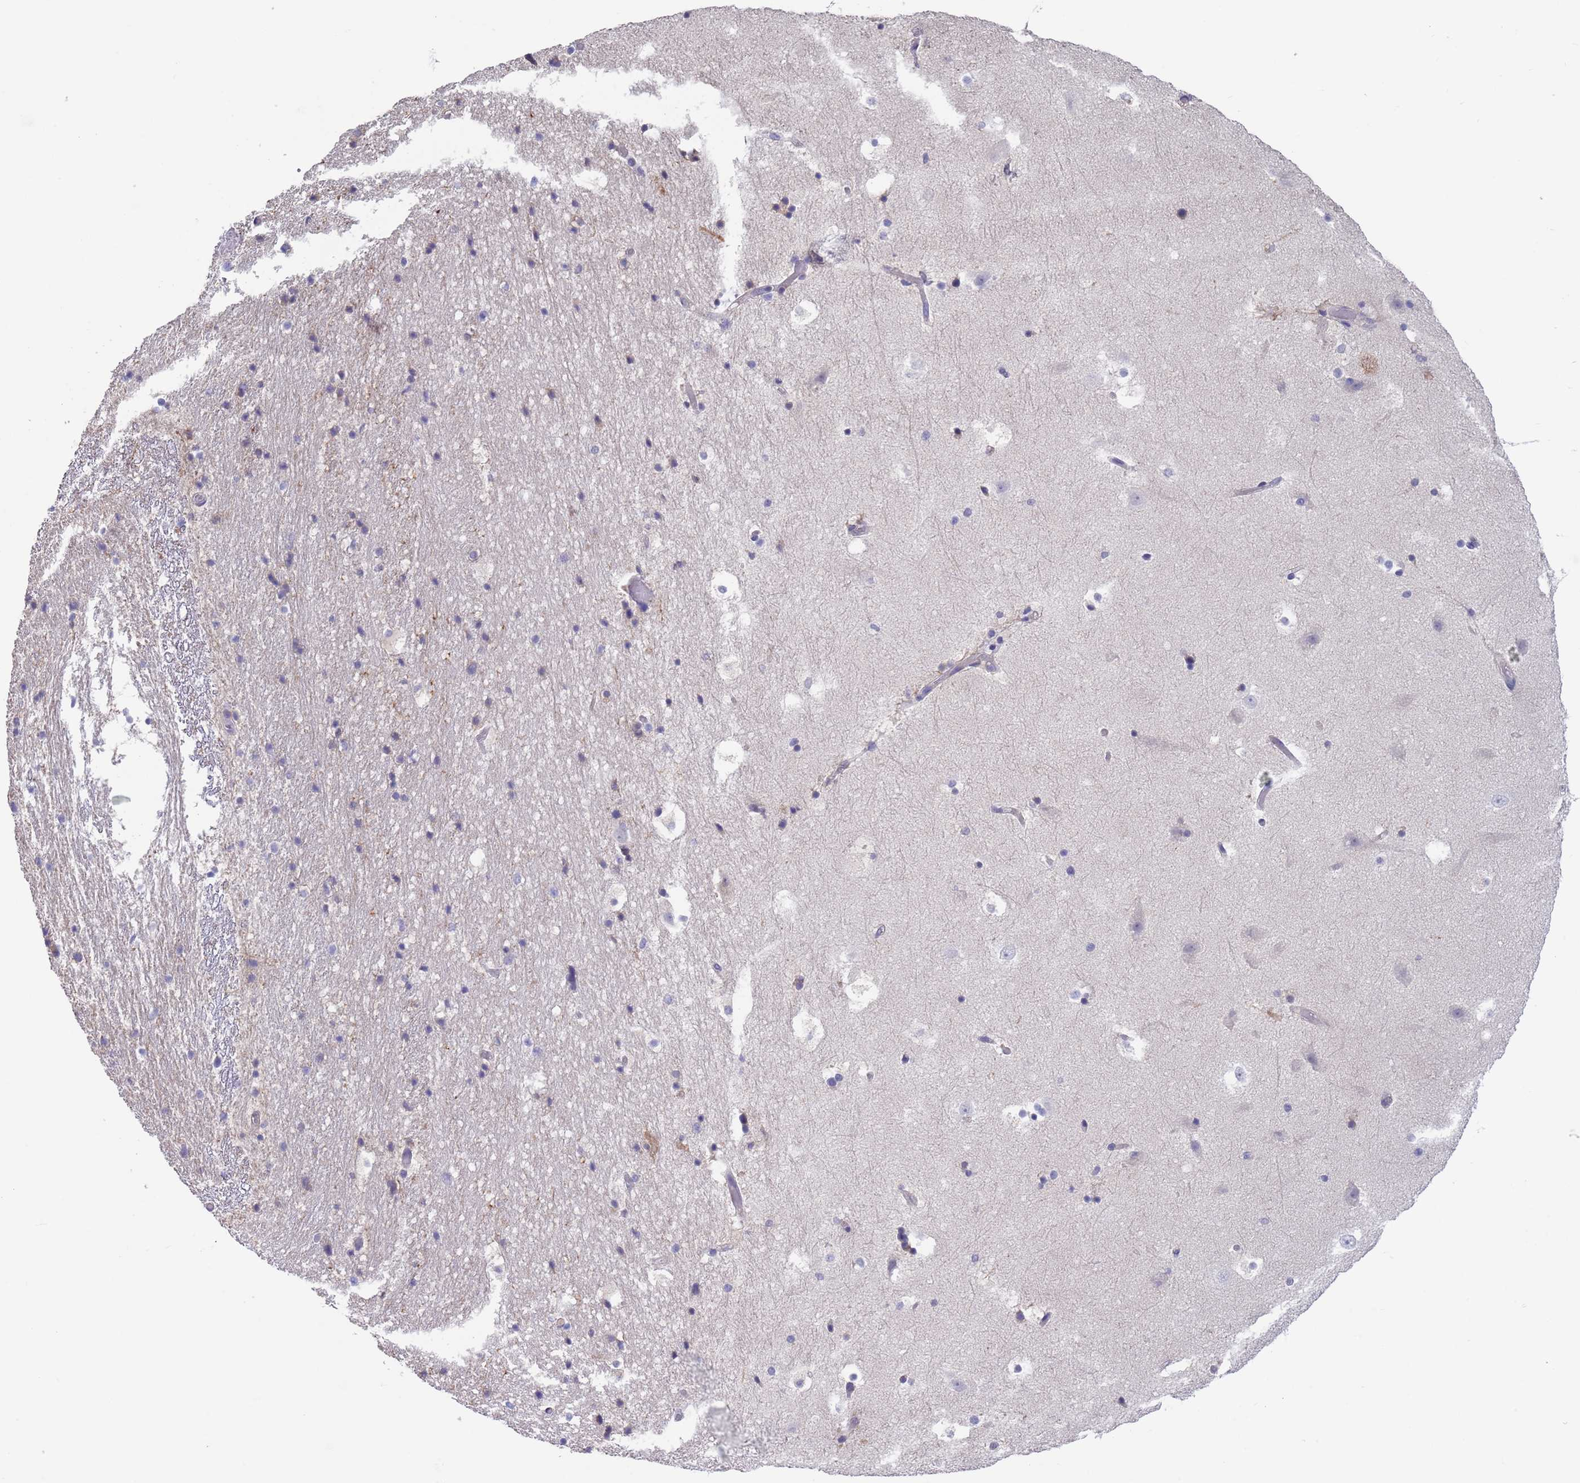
{"staining": {"intensity": "negative", "quantity": "none", "location": "none"}, "tissue": "hippocampus", "cell_type": "Glial cells", "image_type": "normal", "snomed": [{"axis": "morphology", "description": "Normal tissue, NOS"}, {"axis": "topography", "description": "Hippocampus"}], "caption": "Immunohistochemistry (IHC) image of unremarkable hippocampus: hippocampus stained with DAB (3,3'-diaminobenzidine) exhibits no significant protein staining in glial cells.", "gene": "RNF169", "patient": {"sex": "female", "age": 52}}